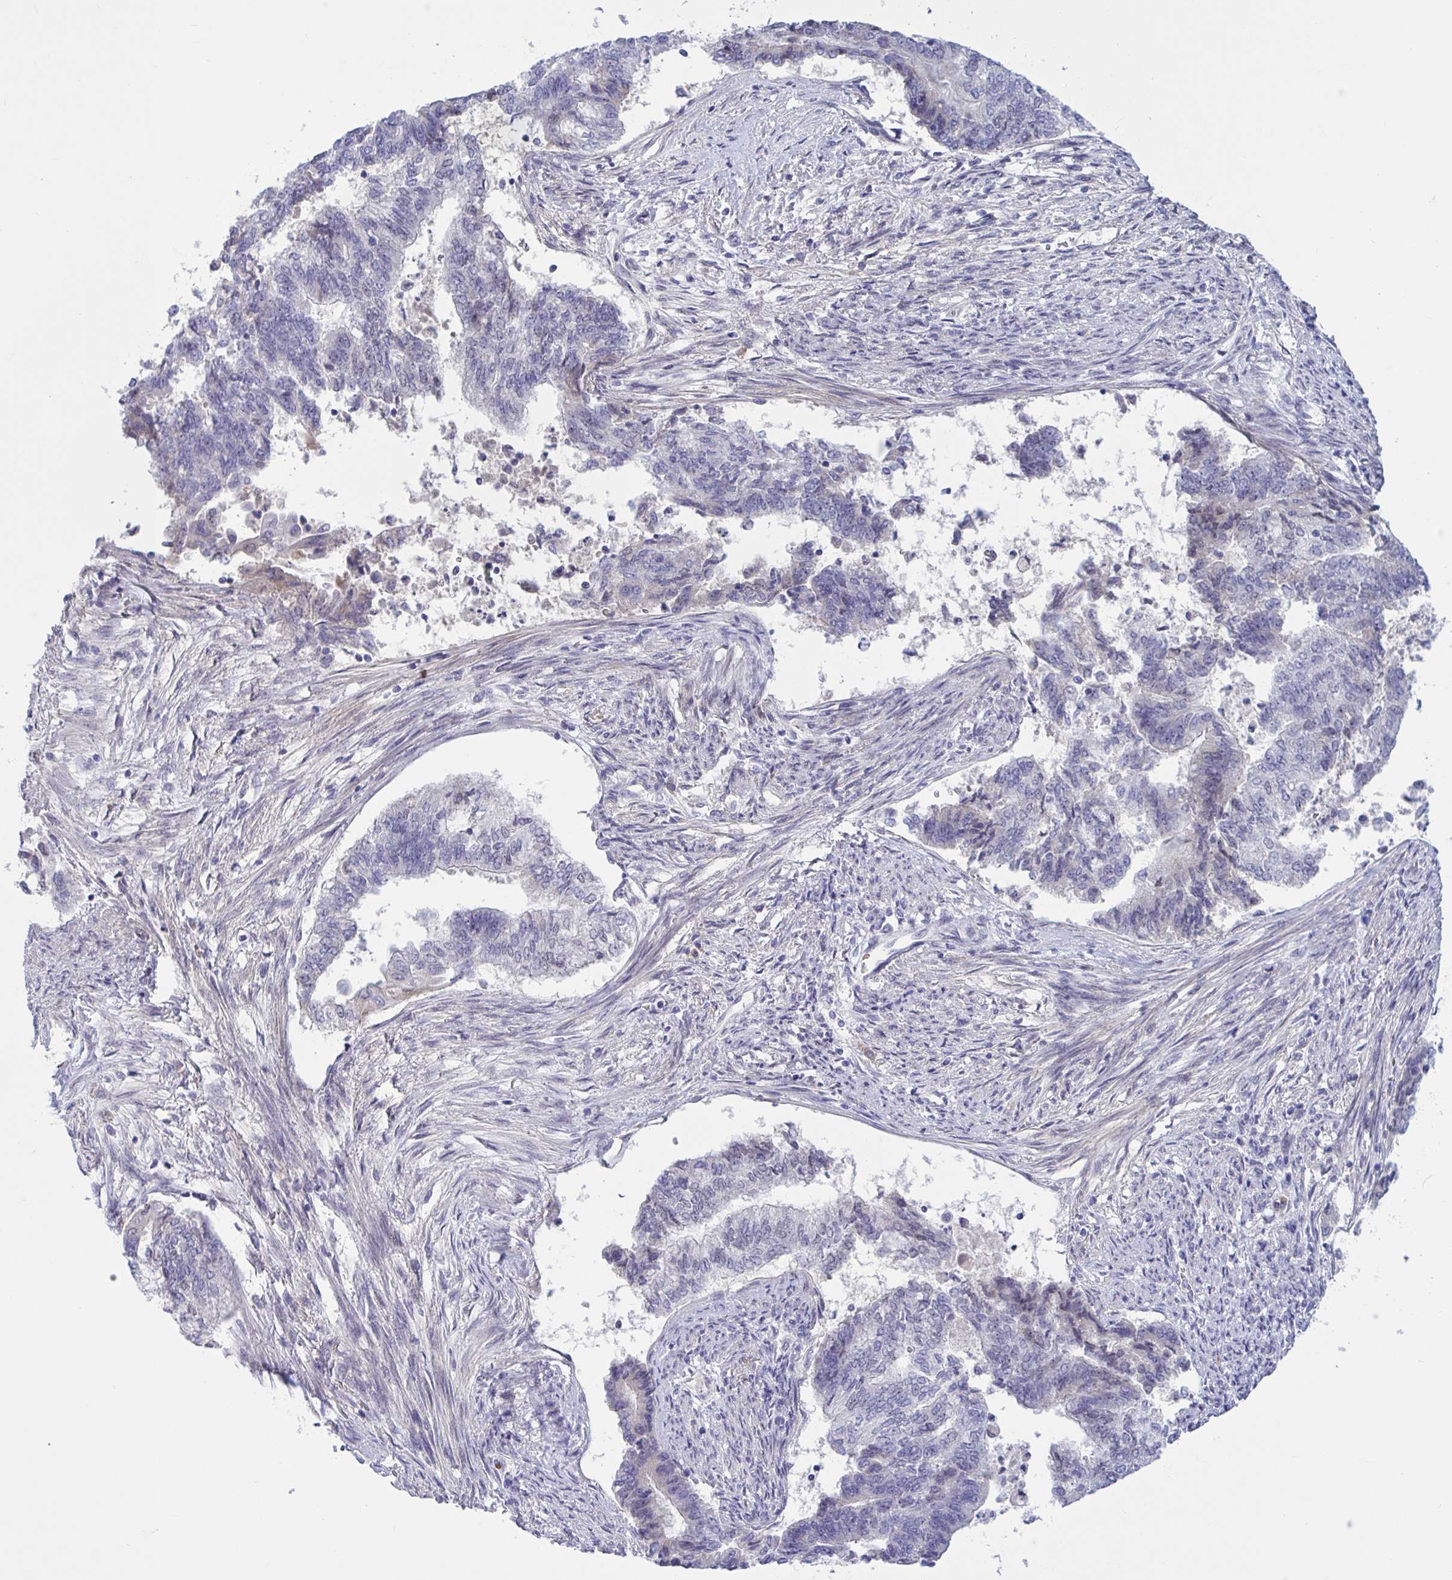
{"staining": {"intensity": "negative", "quantity": "none", "location": "none"}, "tissue": "endometrial cancer", "cell_type": "Tumor cells", "image_type": "cancer", "snomed": [{"axis": "morphology", "description": "Adenocarcinoma, NOS"}, {"axis": "topography", "description": "Endometrium"}], "caption": "A photomicrograph of adenocarcinoma (endometrial) stained for a protein demonstrates no brown staining in tumor cells.", "gene": "CNGB3", "patient": {"sex": "female", "age": 65}}